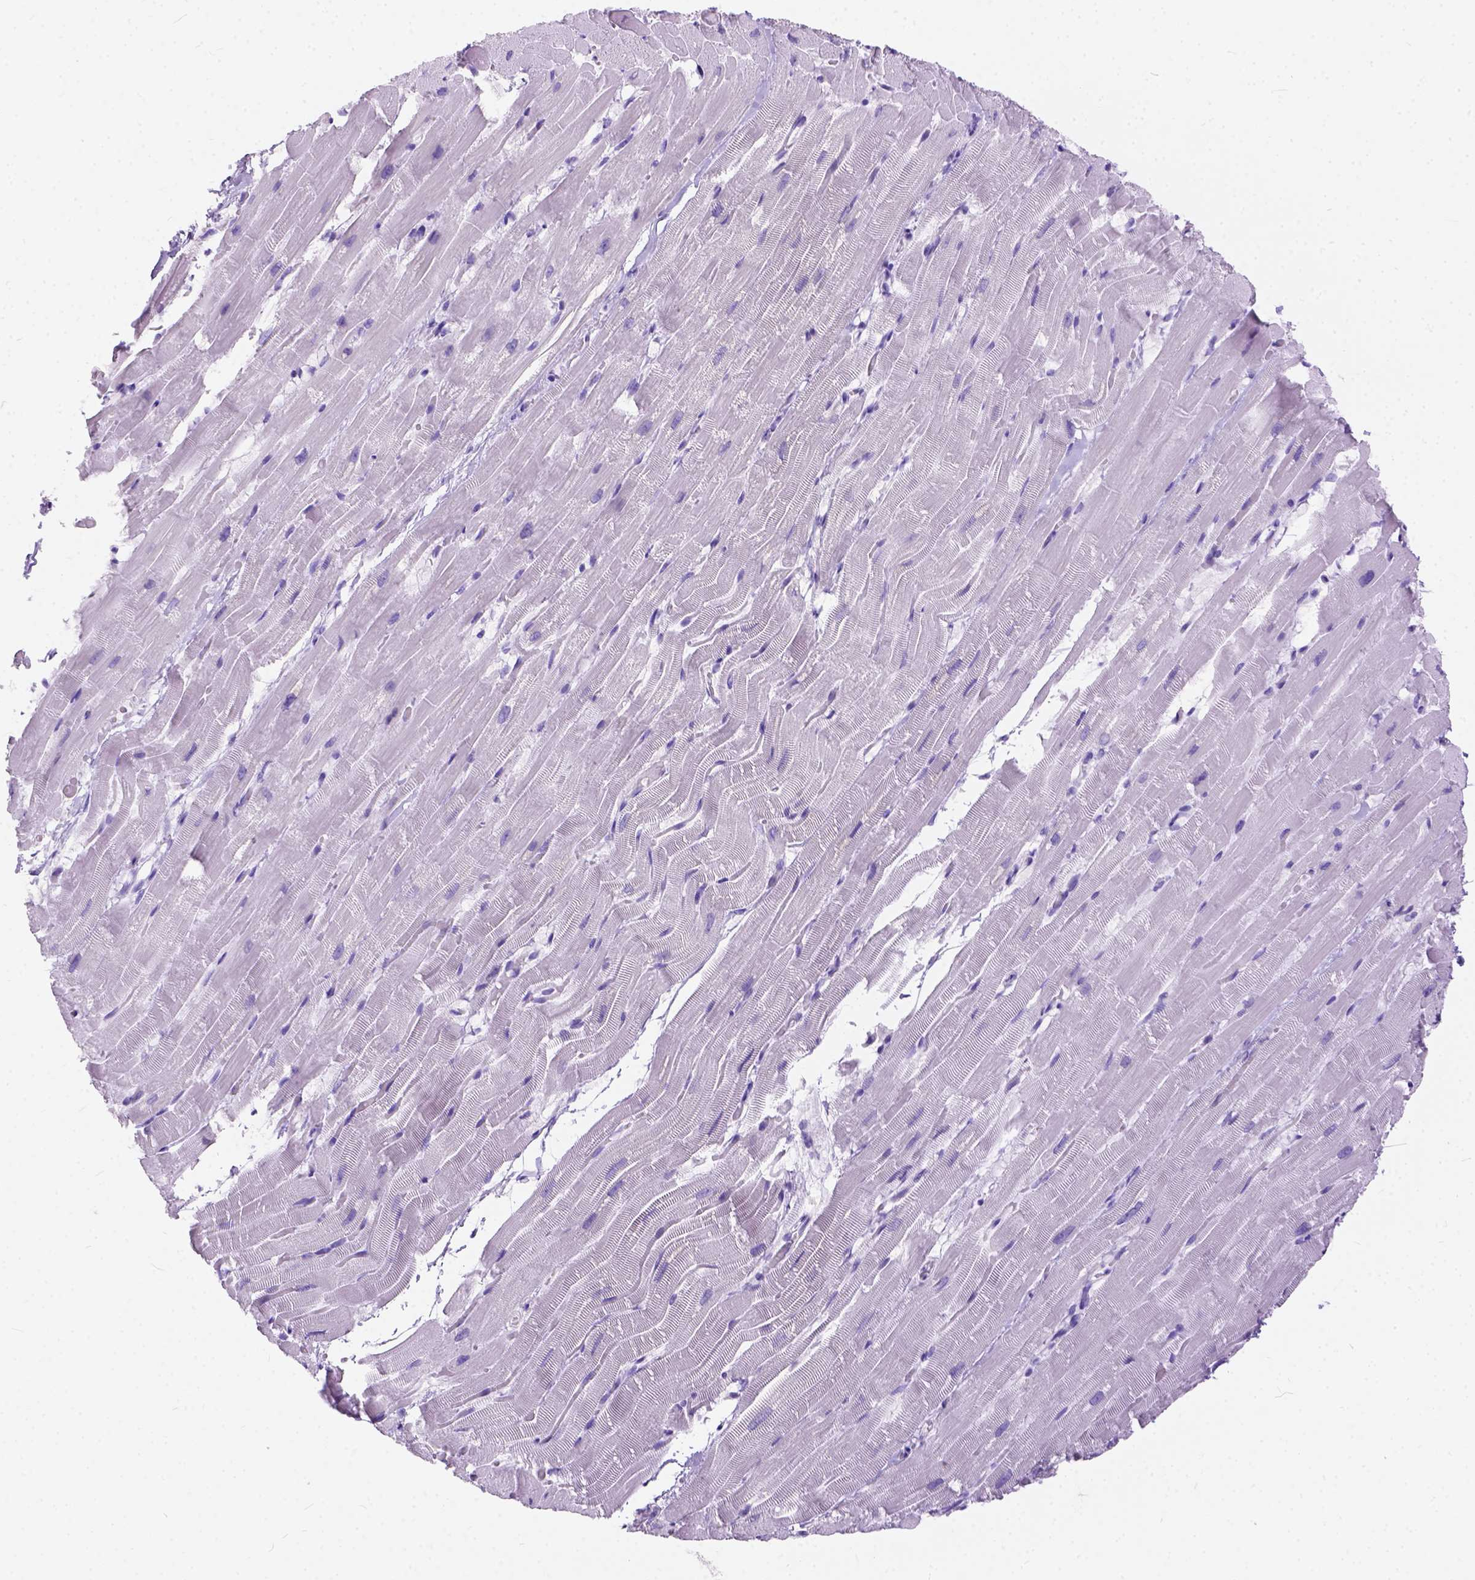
{"staining": {"intensity": "negative", "quantity": "none", "location": "none"}, "tissue": "heart muscle", "cell_type": "Cardiomyocytes", "image_type": "normal", "snomed": [{"axis": "morphology", "description": "Normal tissue, NOS"}, {"axis": "topography", "description": "Heart"}], "caption": "Cardiomyocytes are negative for brown protein staining in unremarkable heart muscle. (Stains: DAB immunohistochemistry (IHC) with hematoxylin counter stain, Microscopy: brightfield microscopy at high magnification).", "gene": "C1QTNF3", "patient": {"sex": "male", "age": 37}}